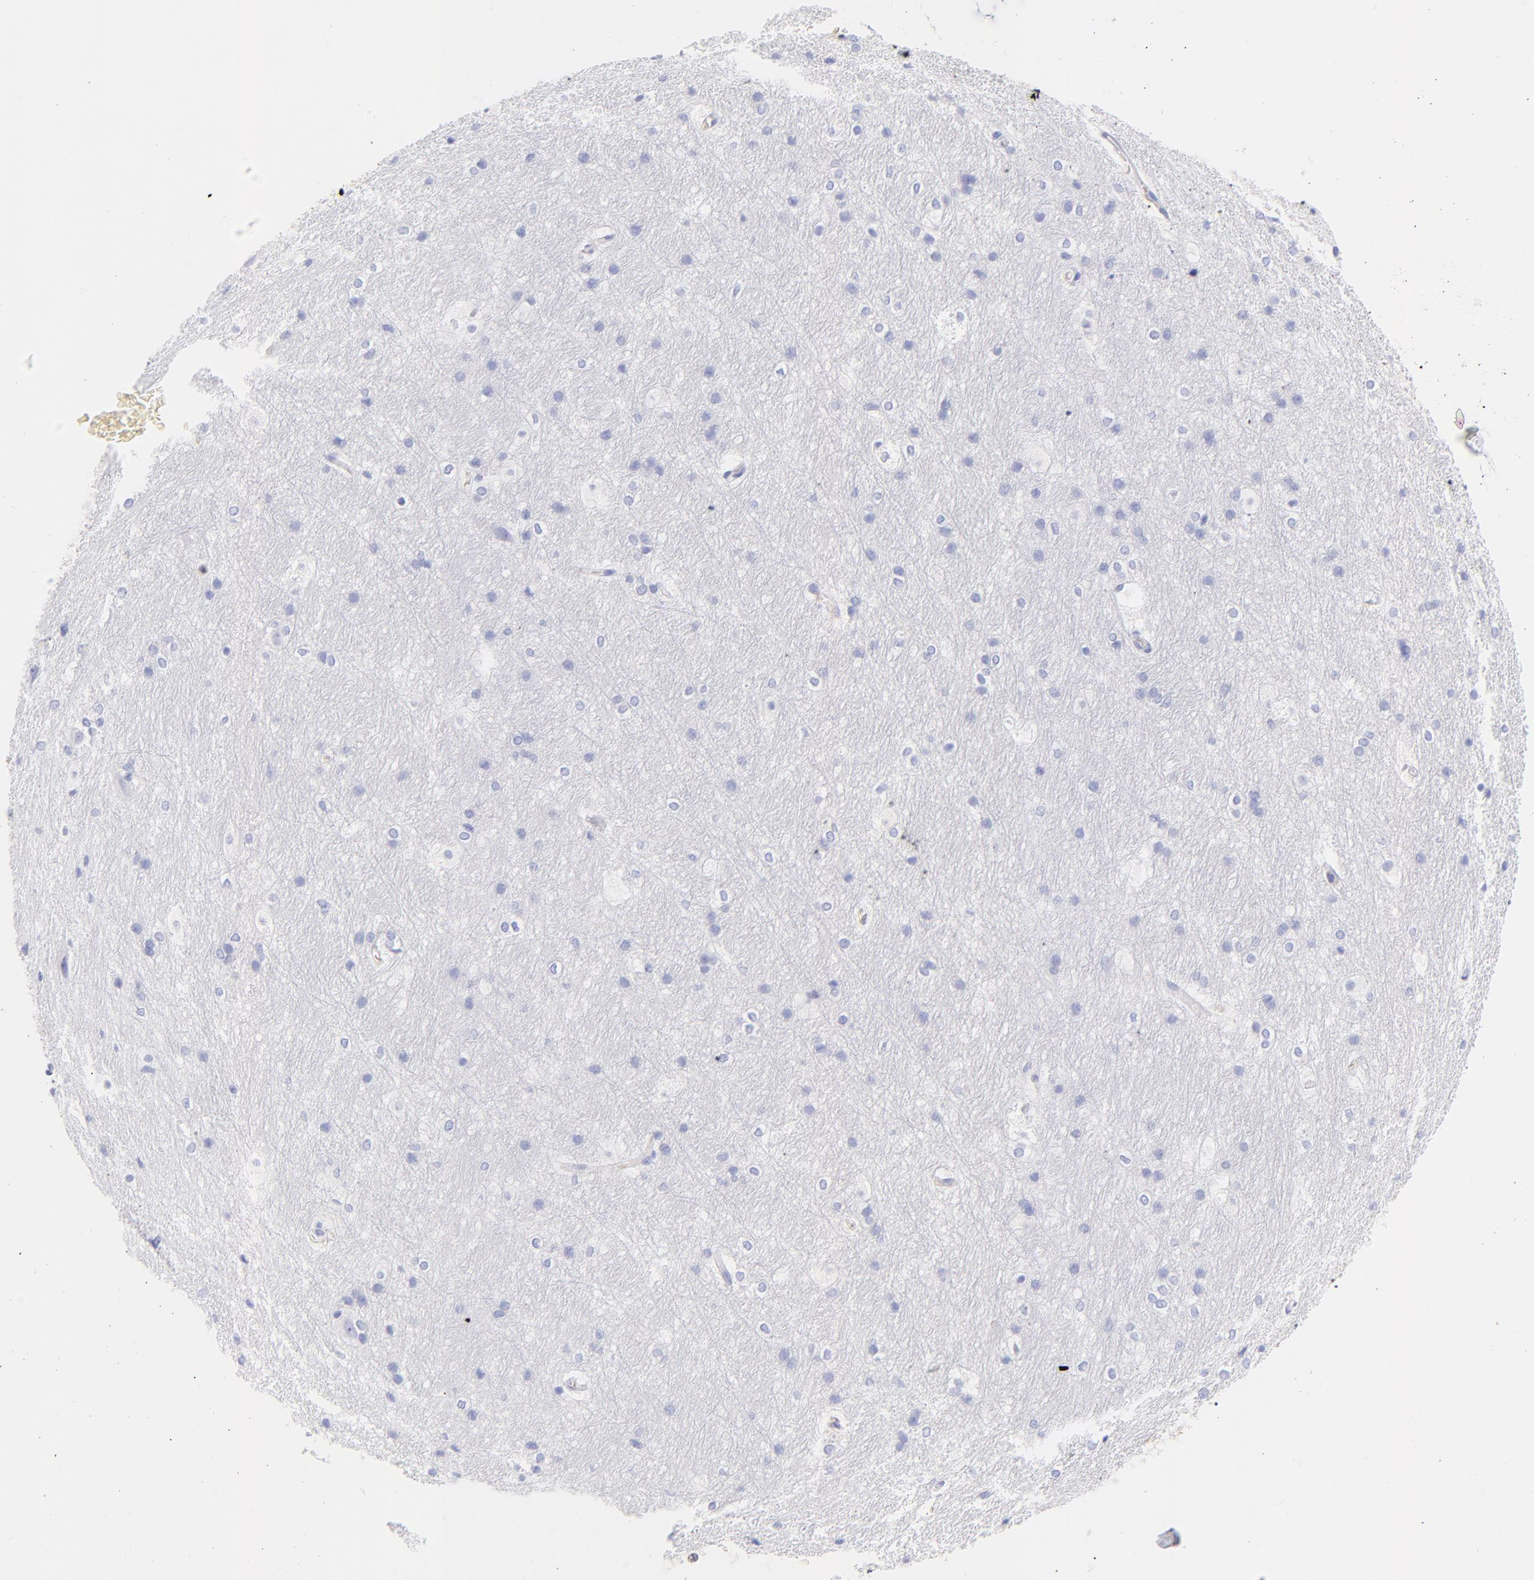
{"staining": {"intensity": "negative", "quantity": "none", "location": "none"}, "tissue": "hippocampus", "cell_type": "Glial cells", "image_type": "normal", "snomed": [{"axis": "morphology", "description": "Normal tissue, NOS"}, {"axis": "topography", "description": "Hippocampus"}], "caption": "Immunohistochemistry image of normal hippocampus stained for a protein (brown), which exhibits no staining in glial cells.", "gene": "FRMPD3", "patient": {"sex": "female", "age": 19}}